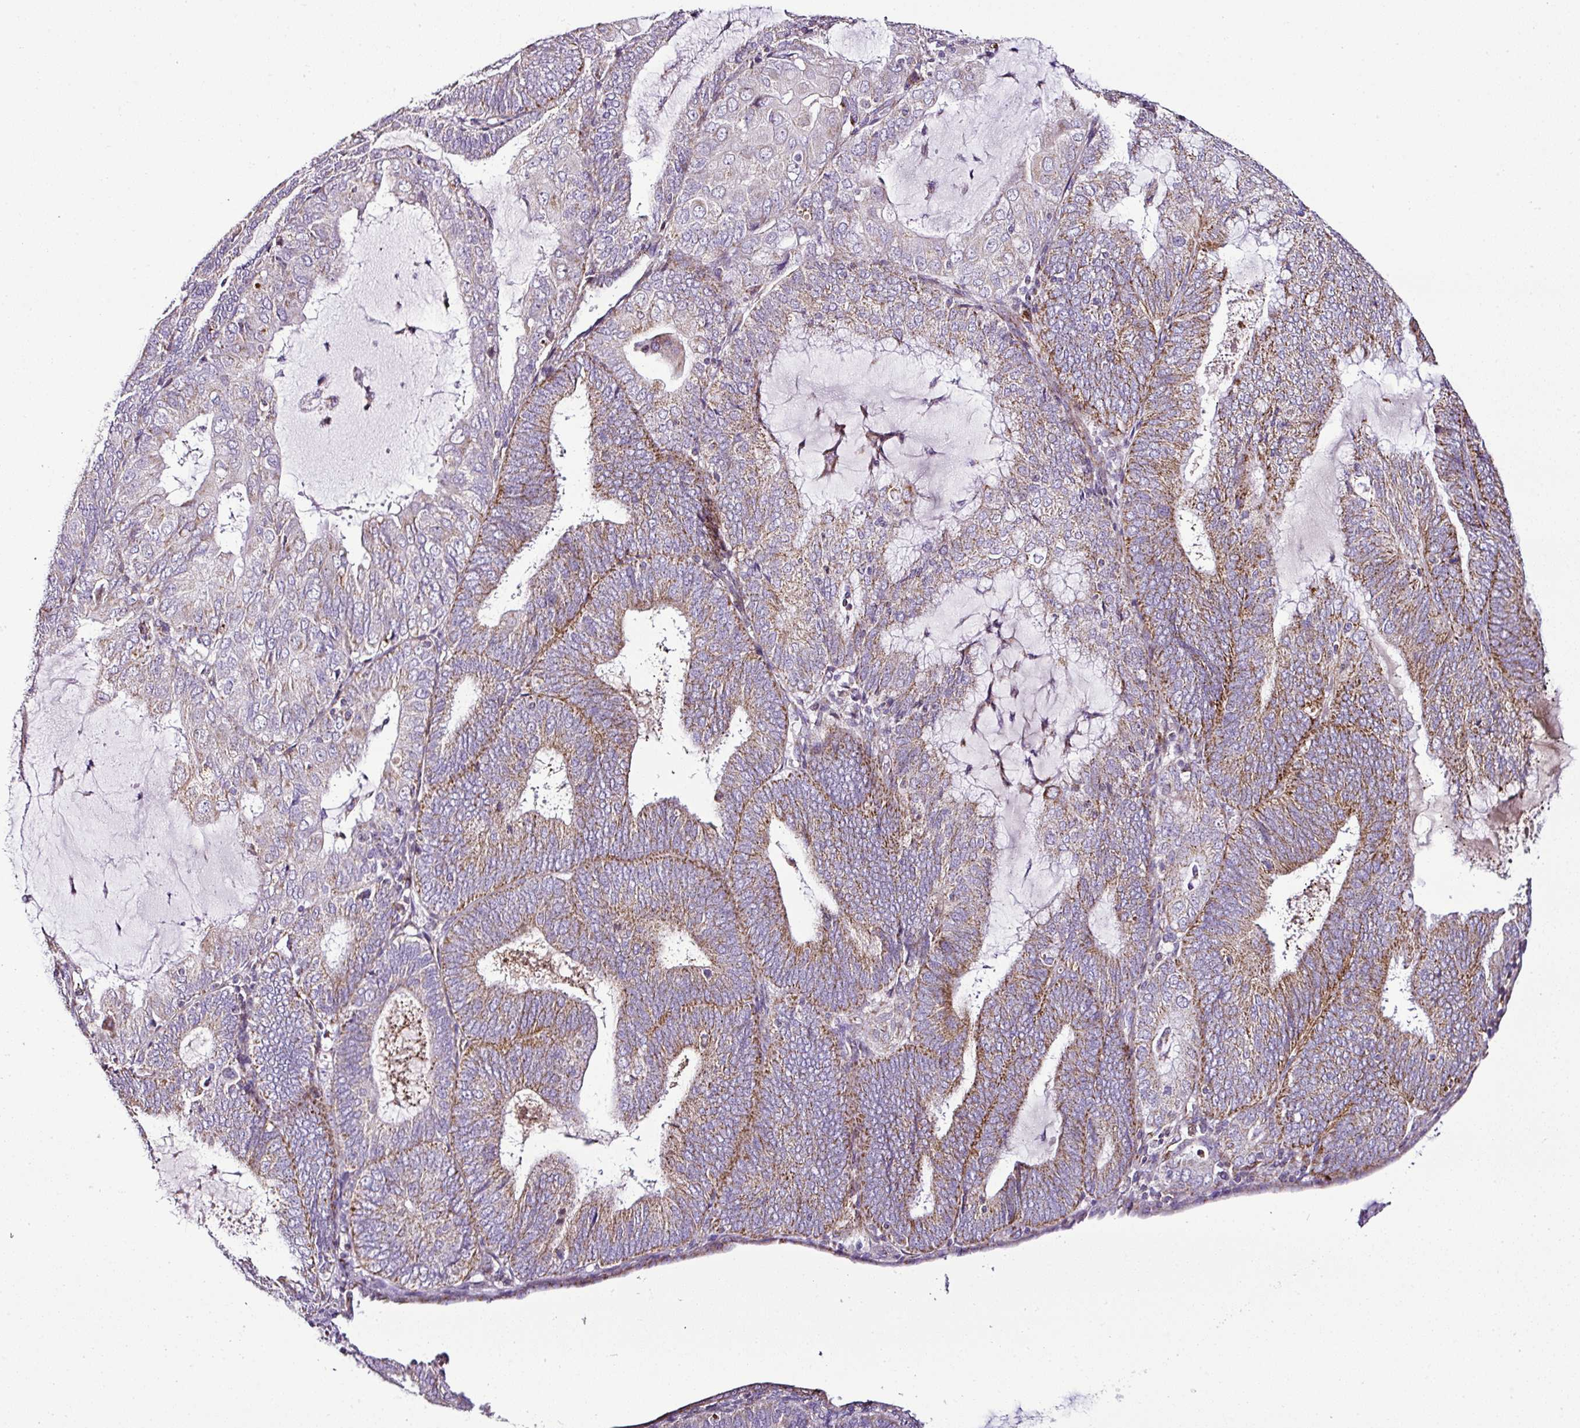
{"staining": {"intensity": "moderate", "quantity": "25%-75%", "location": "cytoplasmic/membranous"}, "tissue": "endometrial cancer", "cell_type": "Tumor cells", "image_type": "cancer", "snomed": [{"axis": "morphology", "description": "Adenocarcinoma, NOS"}, {"axis": "topography", "description": "Endometrium"}], "caption": "Endometrial adenocarcinoma stained with a brown dye shows moderate cytoplasmic/membranous positive expression in about 25%-75% of tumor cells.", "gene": "DPAGT1", "patient": {"sex": "female", "age": 81}}